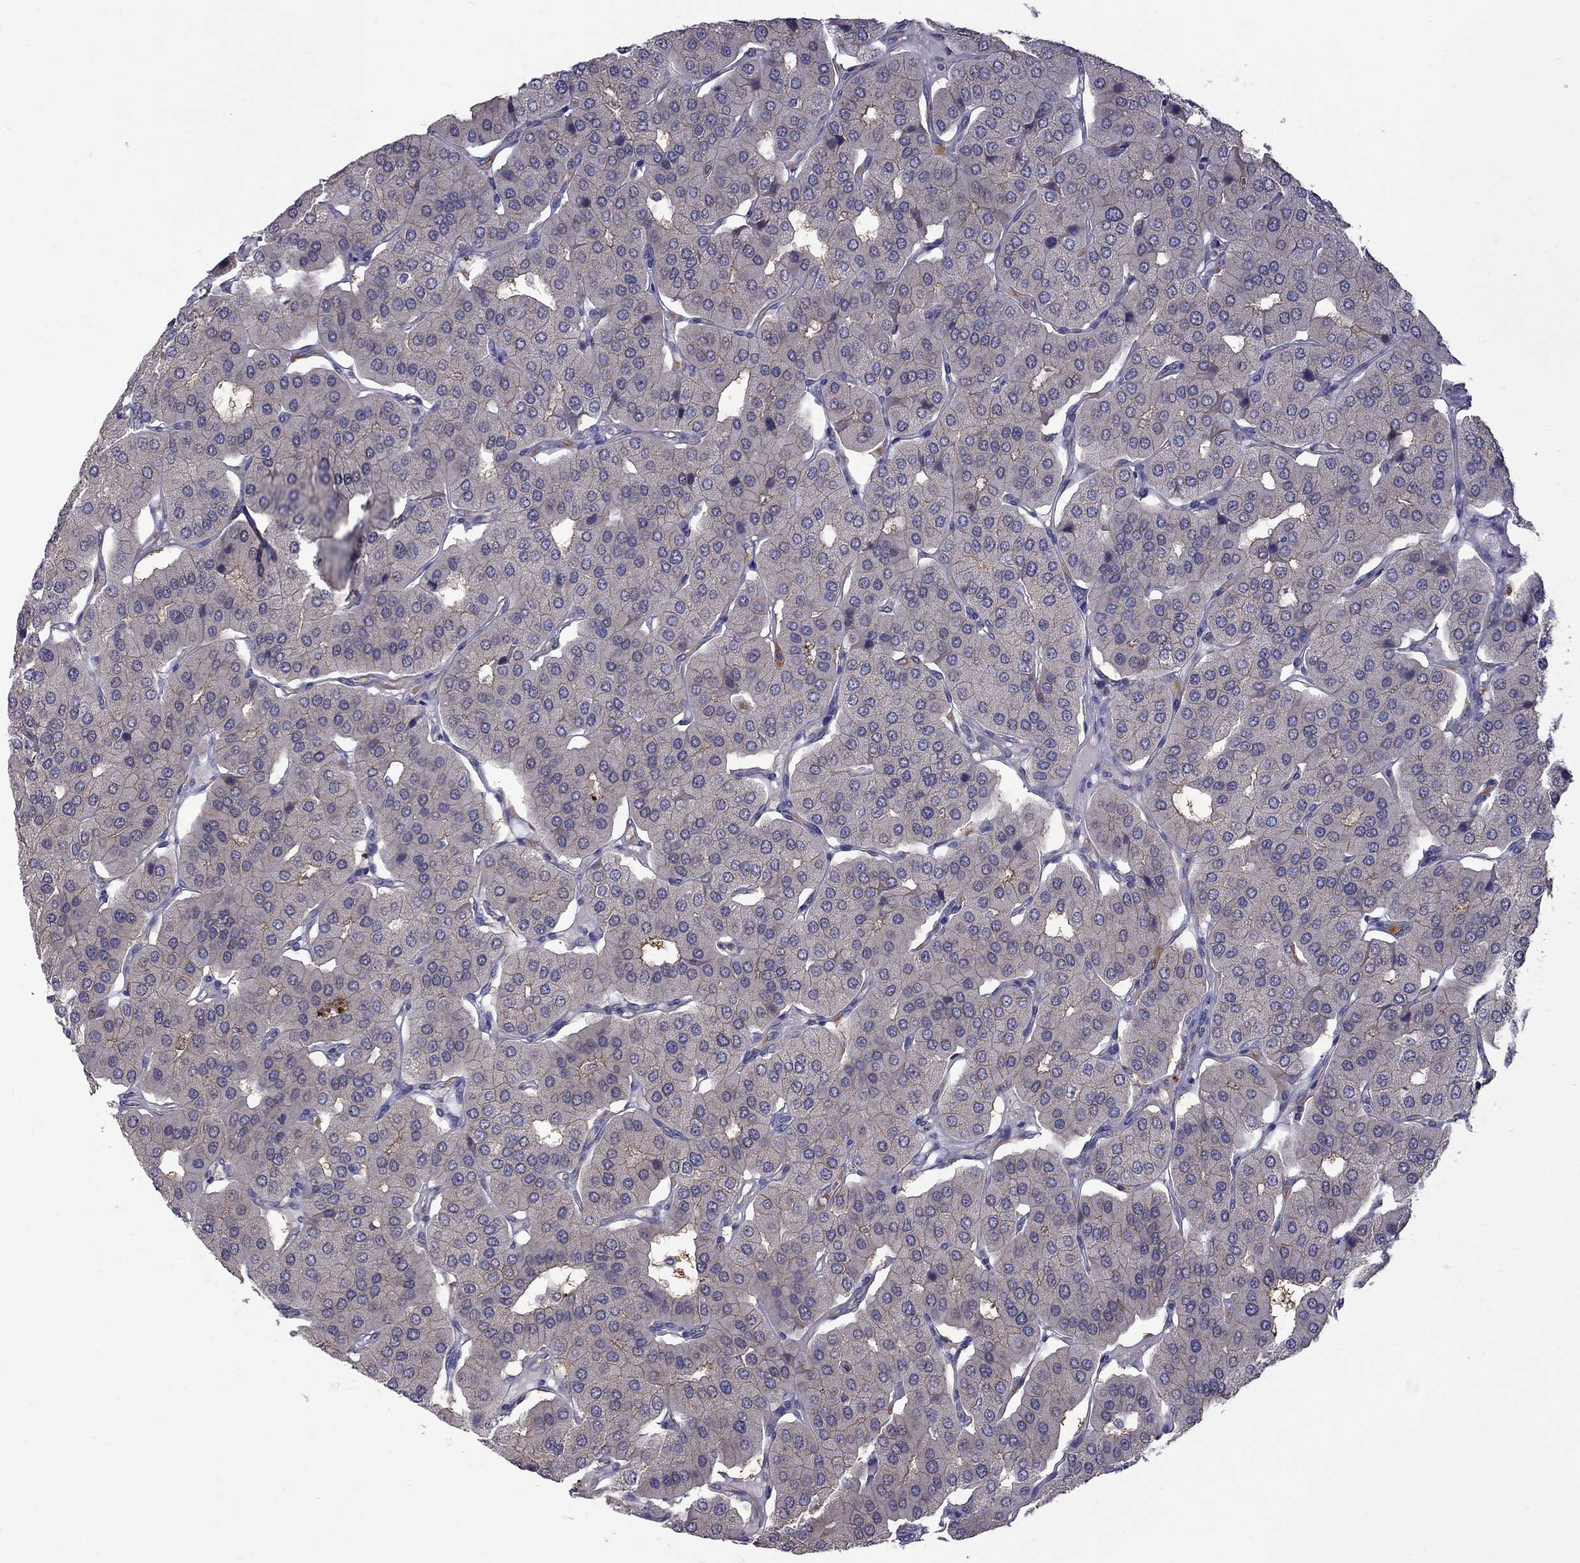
{"staining": {"intensity": "moderate", "quantity": "<25%", "location": "cytoplasmic/membranous"}, "tissue": "parathyroid gland", "cell_type": "Glandular cells", "image_type": "normal", "snomed": [{"axis": "morphology", "description": "Normal tissue, NOS"}, {"axis": "morphology", "description": "Adenoma, NOS"}, {"axis": "topography", "description": "Parathyroid gland"}], "caption": "Parathyroid gland stained with IHC demonstrates moderate cytoplasmic/membranous positivity in about <25% of glandular cells. The staining was performed using DAB, with brown indicating positive protein expression. Nuclei are stained blue with hematoxylin.", "gene": "EIF4E3", "patient": {"sex": "female", "age": 86}}